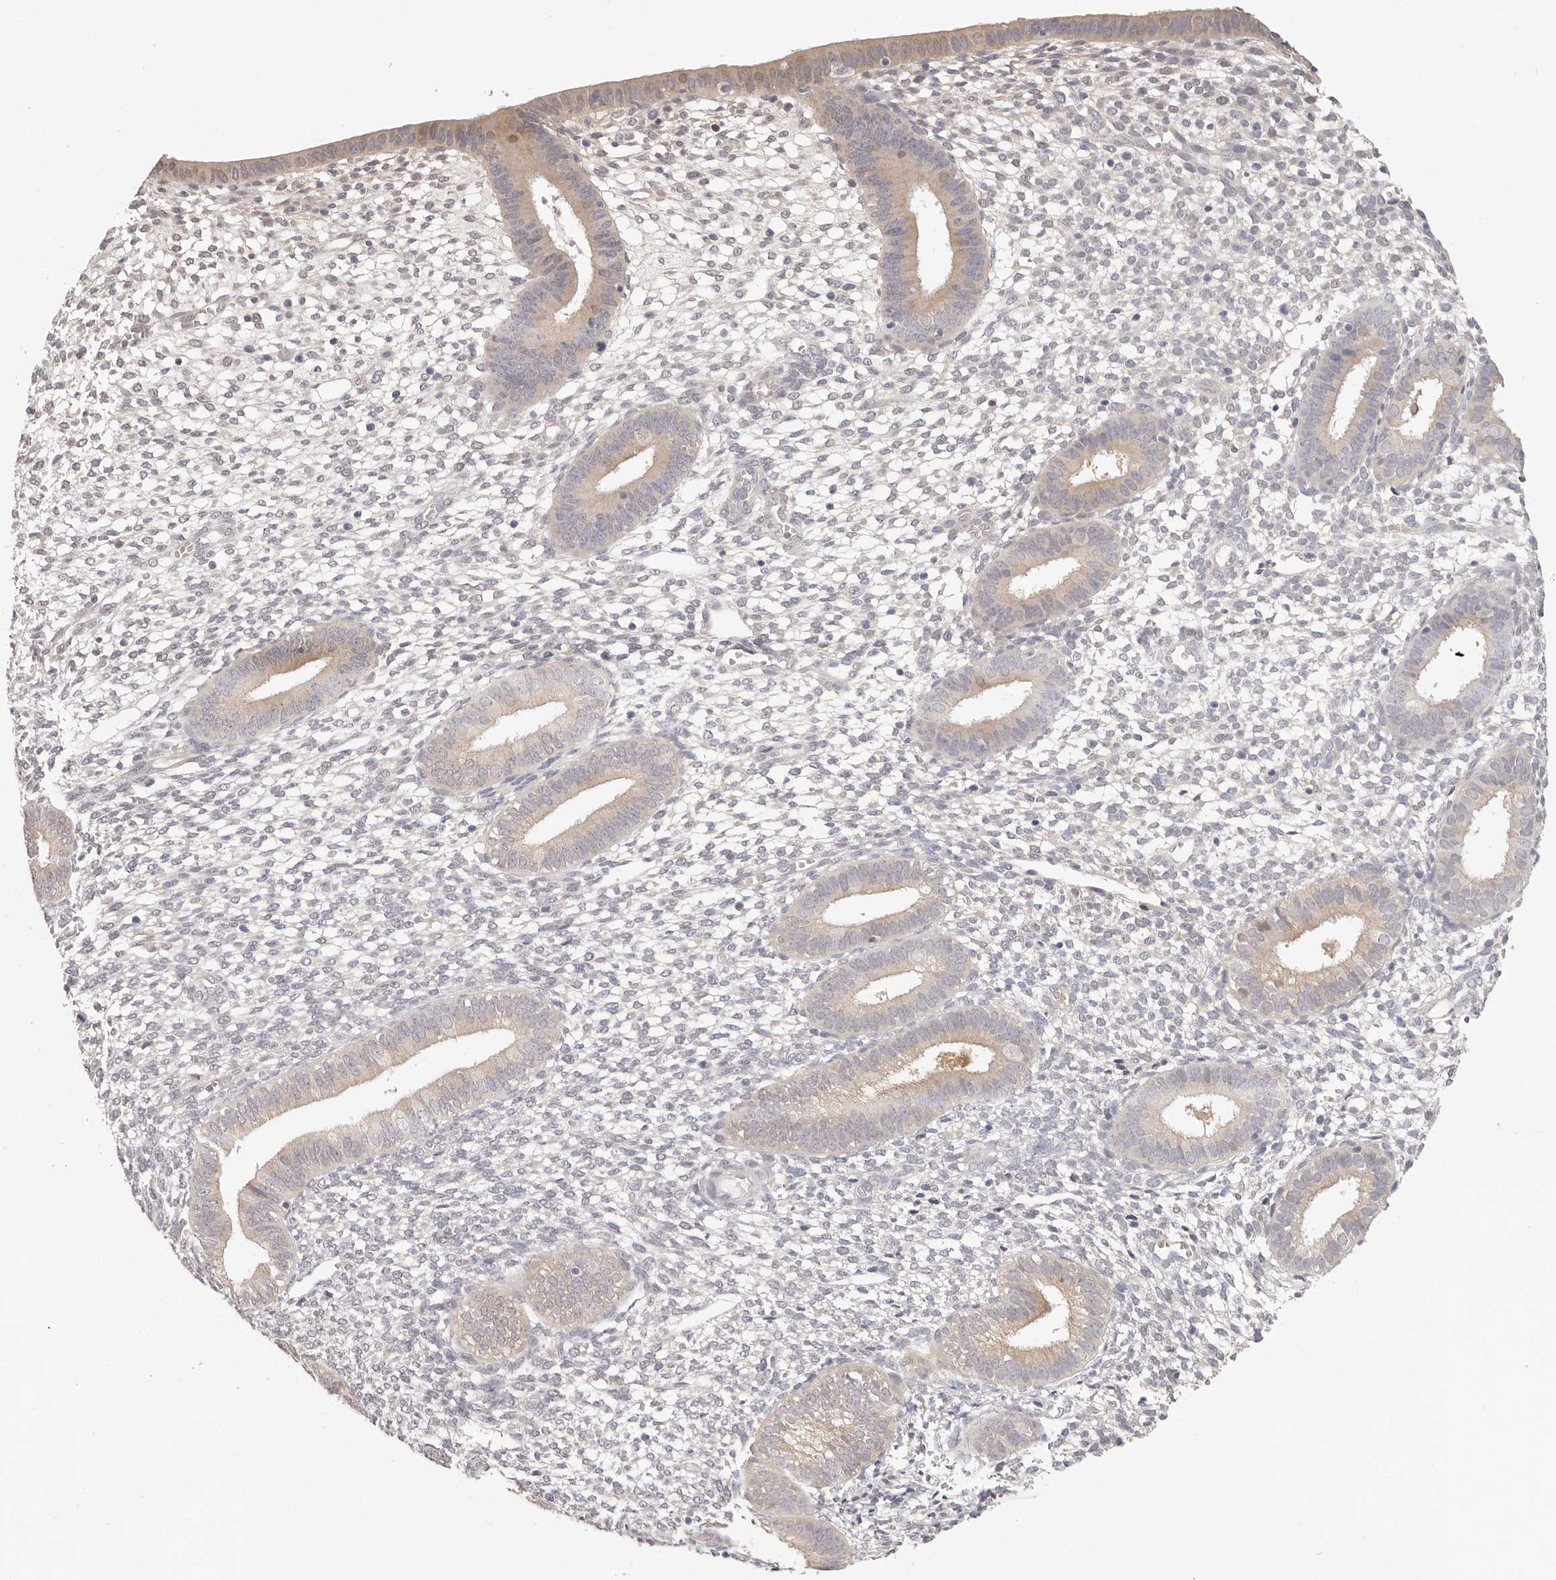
{"staining": {"intensity": "negative", "quantity": "none", "location": "none"}, "tissue": "endometrium", "cell_type": "Cells in endometrial stroma", "image_type": "normal", "snomed": [{"axis": "morphology", "description": "Normal tissue, NOS"}, {"axis": "topography", "description": "Endometrium"}], "caption": "This is an immunohistochemistry (IHC) photomicrograph of unremarkable endometrium. There is no positivity in cells in endometrial stroma.", "gene": "GGPS1", "patient": {"sex": "female", "age": 46}}